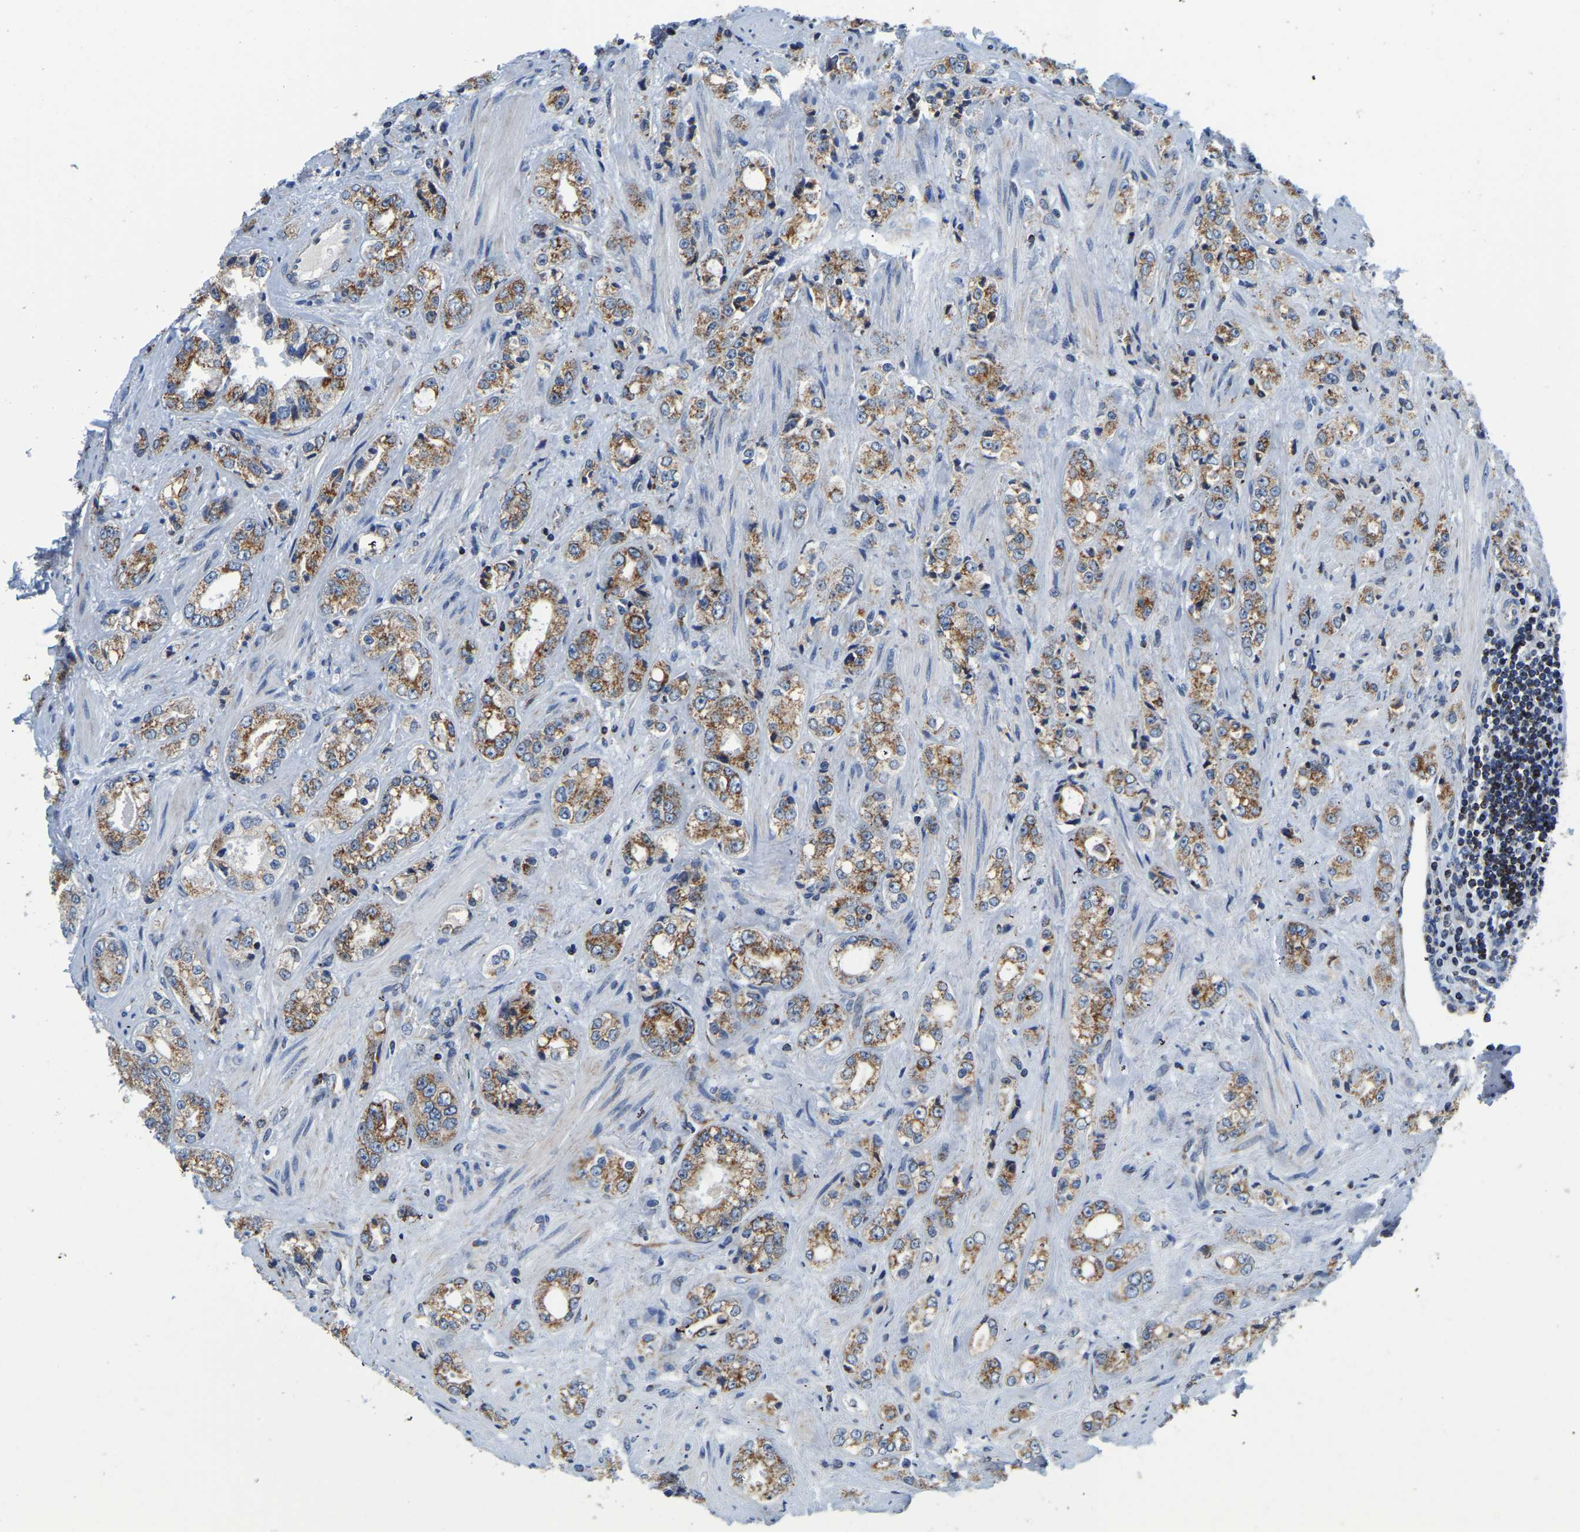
{"staining": {"intensity": "moderate", "quantity": ">75%", "location": "cytoplasmic/membranous"}, "tissue": "prostate cancer", "cell_type": "Tumor cells", "image_type": "cancer", "snomed": [{"axis": "morphology", "description": "Adenocarcinoma, High grade"}, {"axis": "topography", "description": "Prostate"}], "caption": "The micrograph exhibits a brown stain indicating the presence of a protein in the cytoplasmic/membranous of tumor cells in prostate cancer (high-grade adenocarcinoma).", "gene": "SFXN1", "patient": {"sex": "male", "age": 61}}